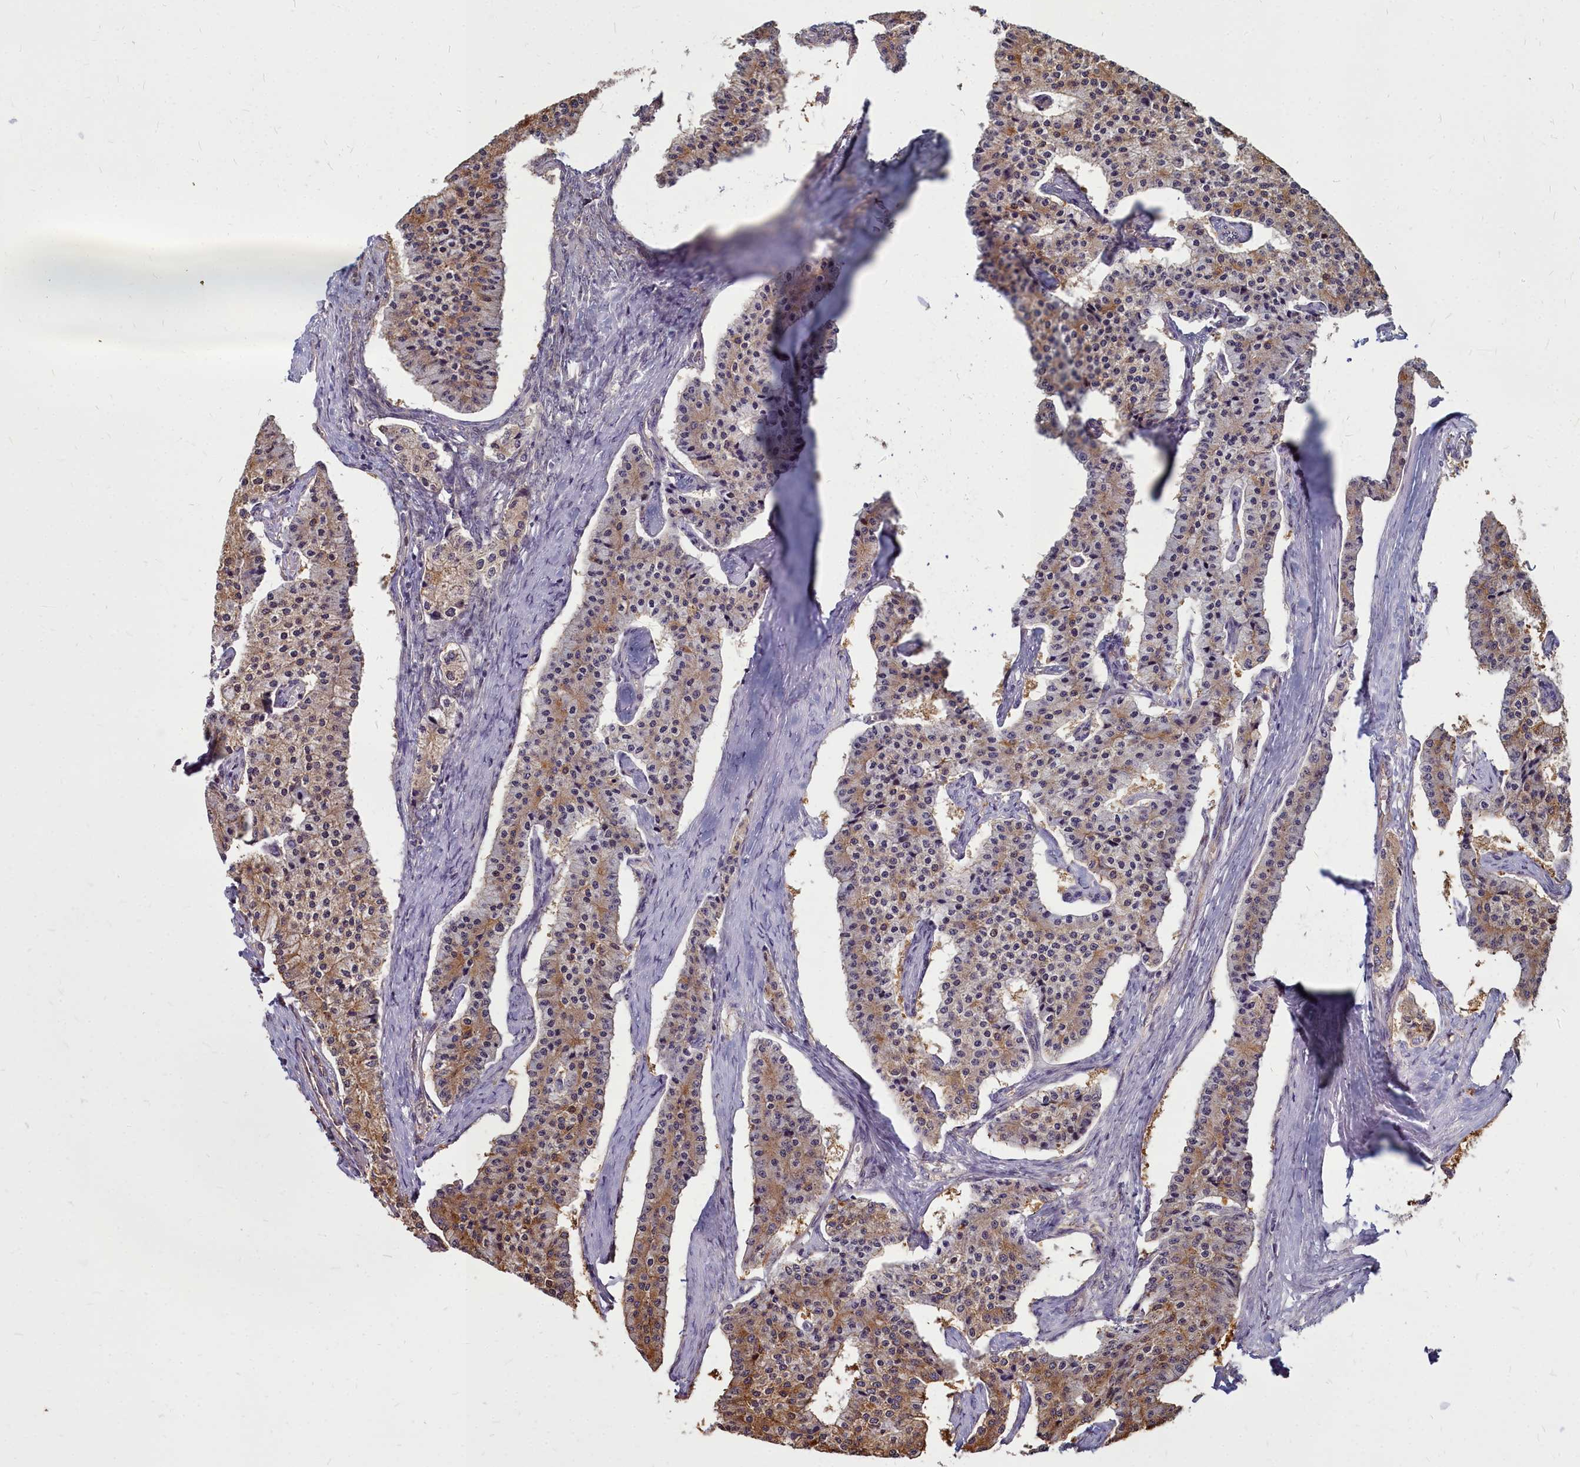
{"staining": {"intensity": "weak", "quantity": "25%-75%", "location": "cytoplasmic/membranous"}, "tissue": "carcinoid", "cell_type": "Tumor cells", "image_type": "cancer", "snomed": [{"axis": "morphology", "description": "Carcinoid, malignant, NOS"}, {"axis": "topography", "description": "Colon"}], "caption": "Carcinoid (malignant) was stained to show a protein in brown. There is low levels of weak cytoplasmic/membranous positivity in approximately 25%-75% of tumor cells. (brown staining indicates protein expression, while blue staining denotes nuclei).", "gene": "TTC5", "patient": {"sex": "female", "age": 52}}